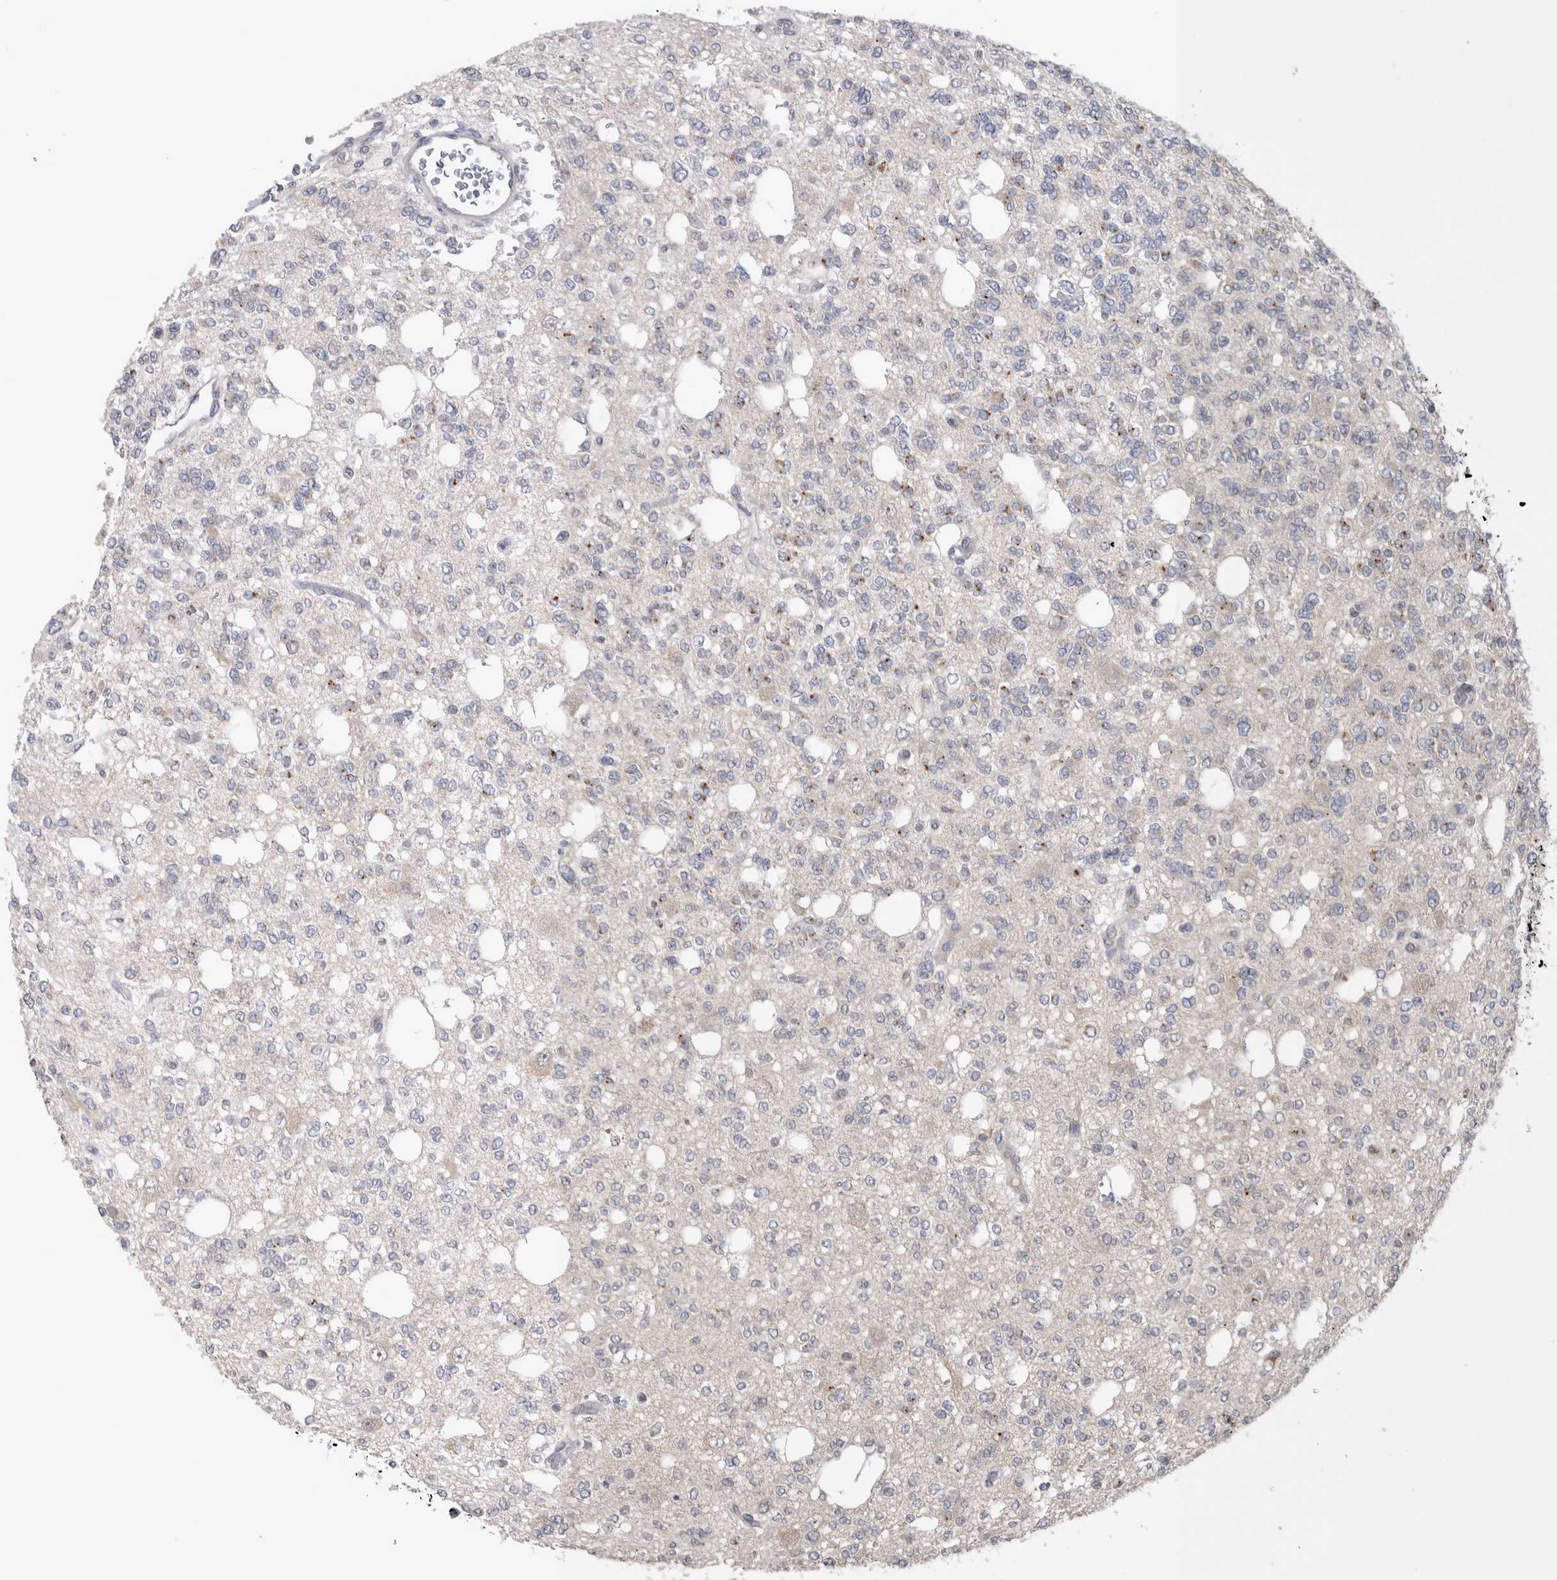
{"staining": {"intensity": "moderate", "quantity": "<25%", "location": "cytoplasmic/membranous"}, "tissue": "glioma", "cell_type": "Tumor cells", "image_type": "cancer", "snomed": [{"axis": "morphology", "description": "Glioma, malignant, Low grade"}, {"axis": "topography", "description": "Brain"}], "caption": "Immunohistochemistry photomicrograph of glioma stained for a protein (brown), which reveals low levels of moderate cytoplasmic/membranous expression in approximately <25% of tumor cells.", "gene": "CUL2", "patient": {"sex": "male", "age": 38}}